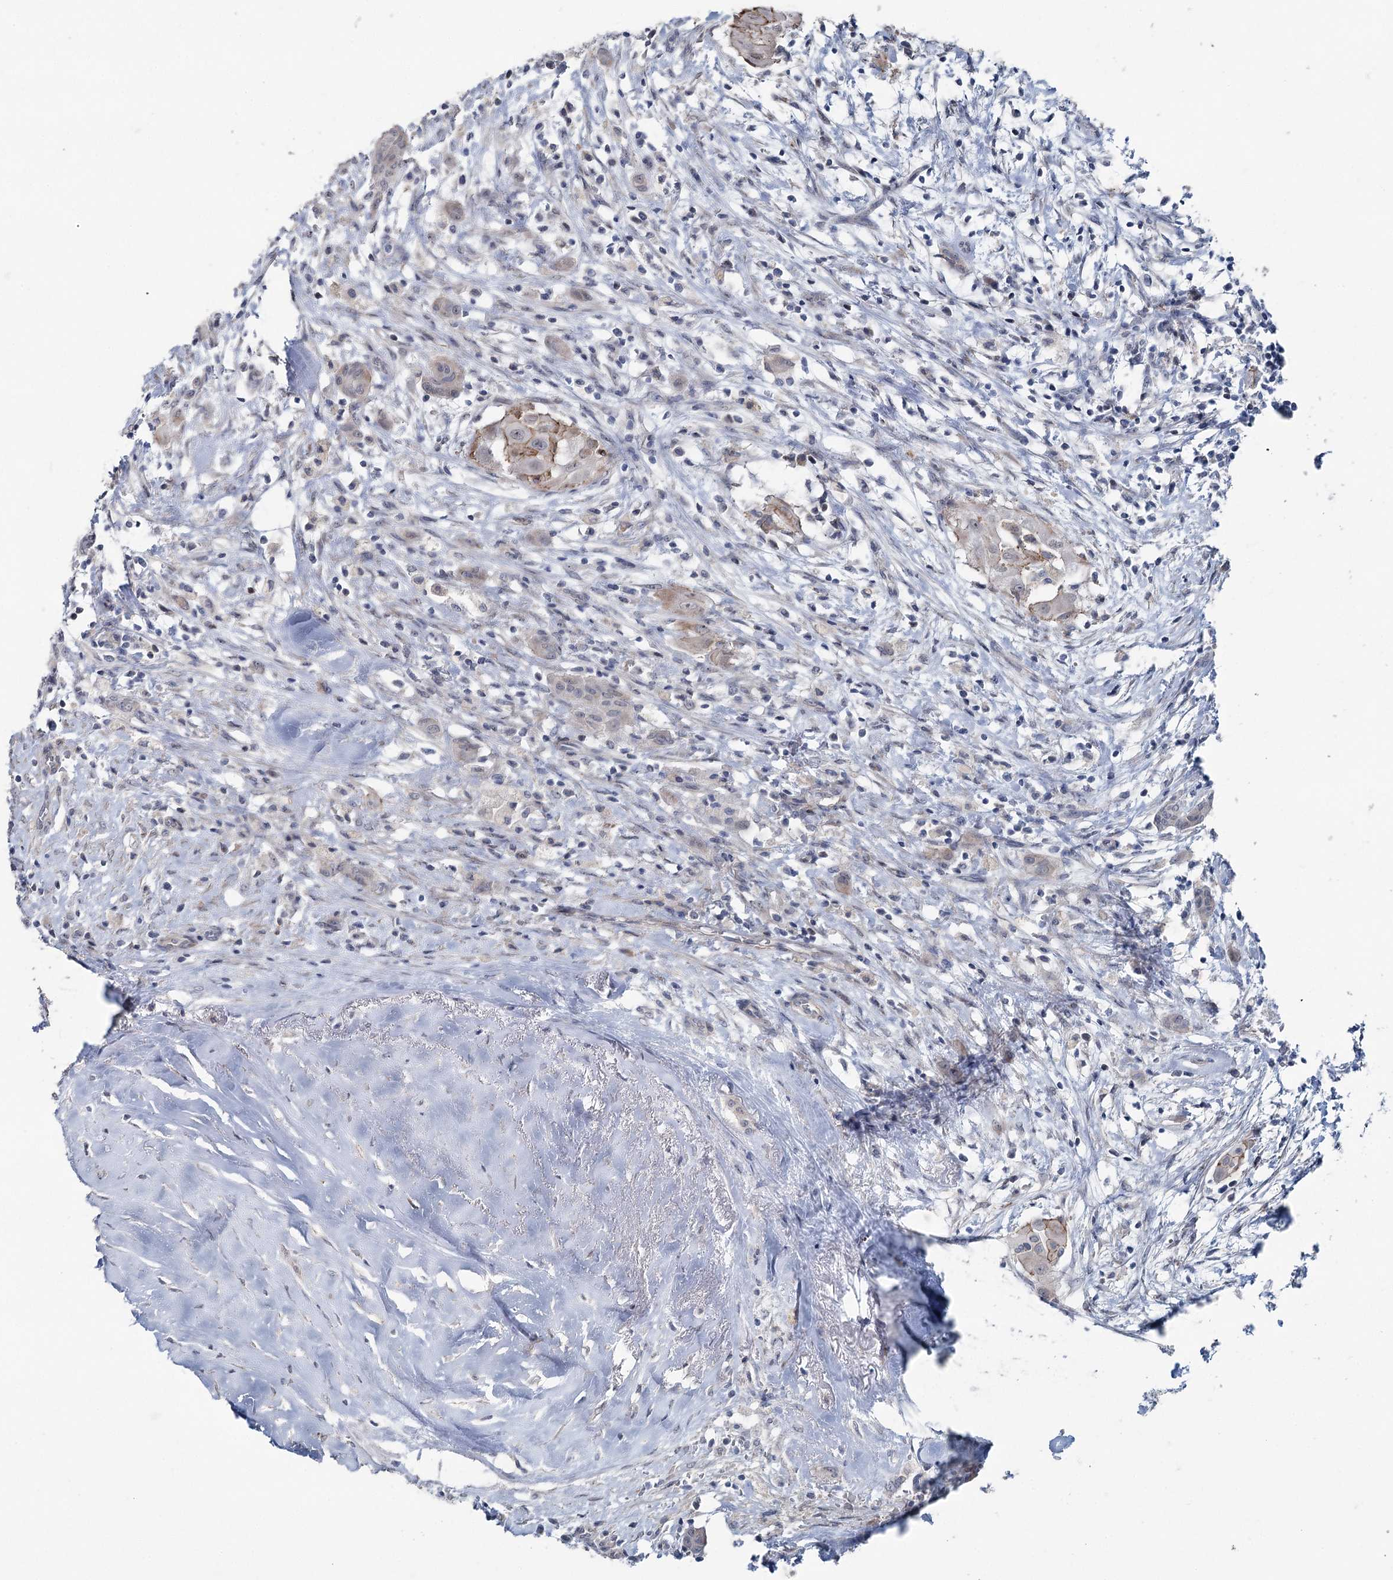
{"staining": {"intensity": "moderate", "quantity": "<25%", "location": "cytoplasmic/membranous"}, "tissue": "thyroid cancer", "cell_type": "Tumor cells", "image_type": "cancer", "snomed": [{"axis": "morphology", "description": "Papillary adenocarcinoma, NOS"}, {"axis": "topography", "description": "Thyroid gland"}], "caption": "Human thyroid papillary adenocarcinoma stained with a brown dye exhibits moderate cytoplasmic/membranous positive positivity in approximately <25% of tumor cells.", "gene": "FAM120B", "patient": {"sex": "female", "age": 59}}